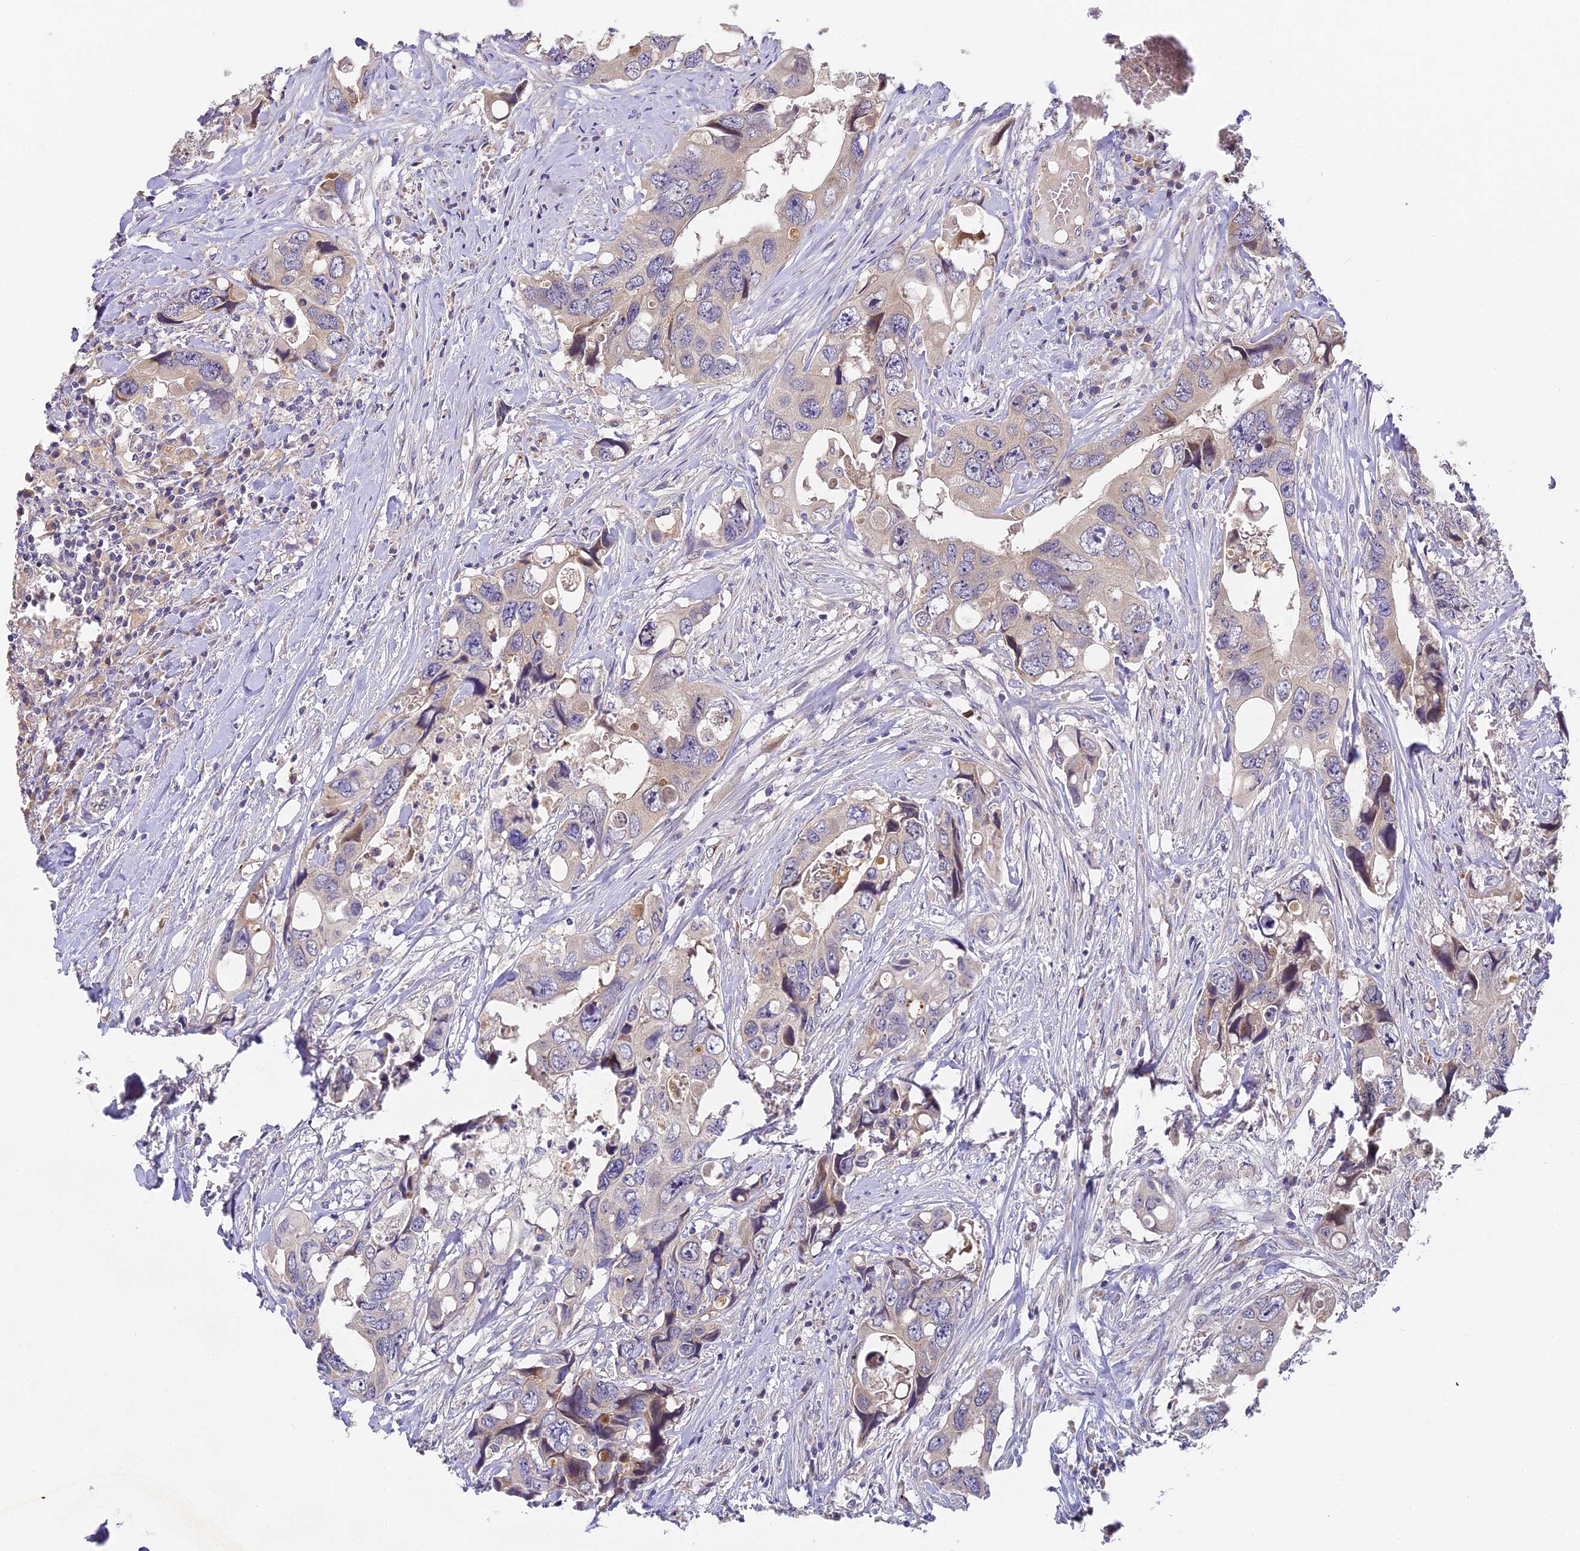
{"staining": {"intensity": "weak", "quantity": "<25%", "location": "cytoplasmic/membranous"}, "tissue": "colorectal cancer", "cell_type": "Tumor cells", "image_type": "cancer", "snomed": [{"axis": "morphology", "description": "Adenocarcinoma, NOS"}, {"axis": "topography", "description": "Rectum"}], "caption": "This is a micrograph of IHC staining of adenocarcinoma (colorectal), which shows no staining in tumor cells. (Brightfield microscopy of DAB (3,3'-diaminobenzidine) immunohistochemistry (IHC) at high magnification).", "gene": "DNAAF10", "patient": {"sex": "male", "age": 57}}